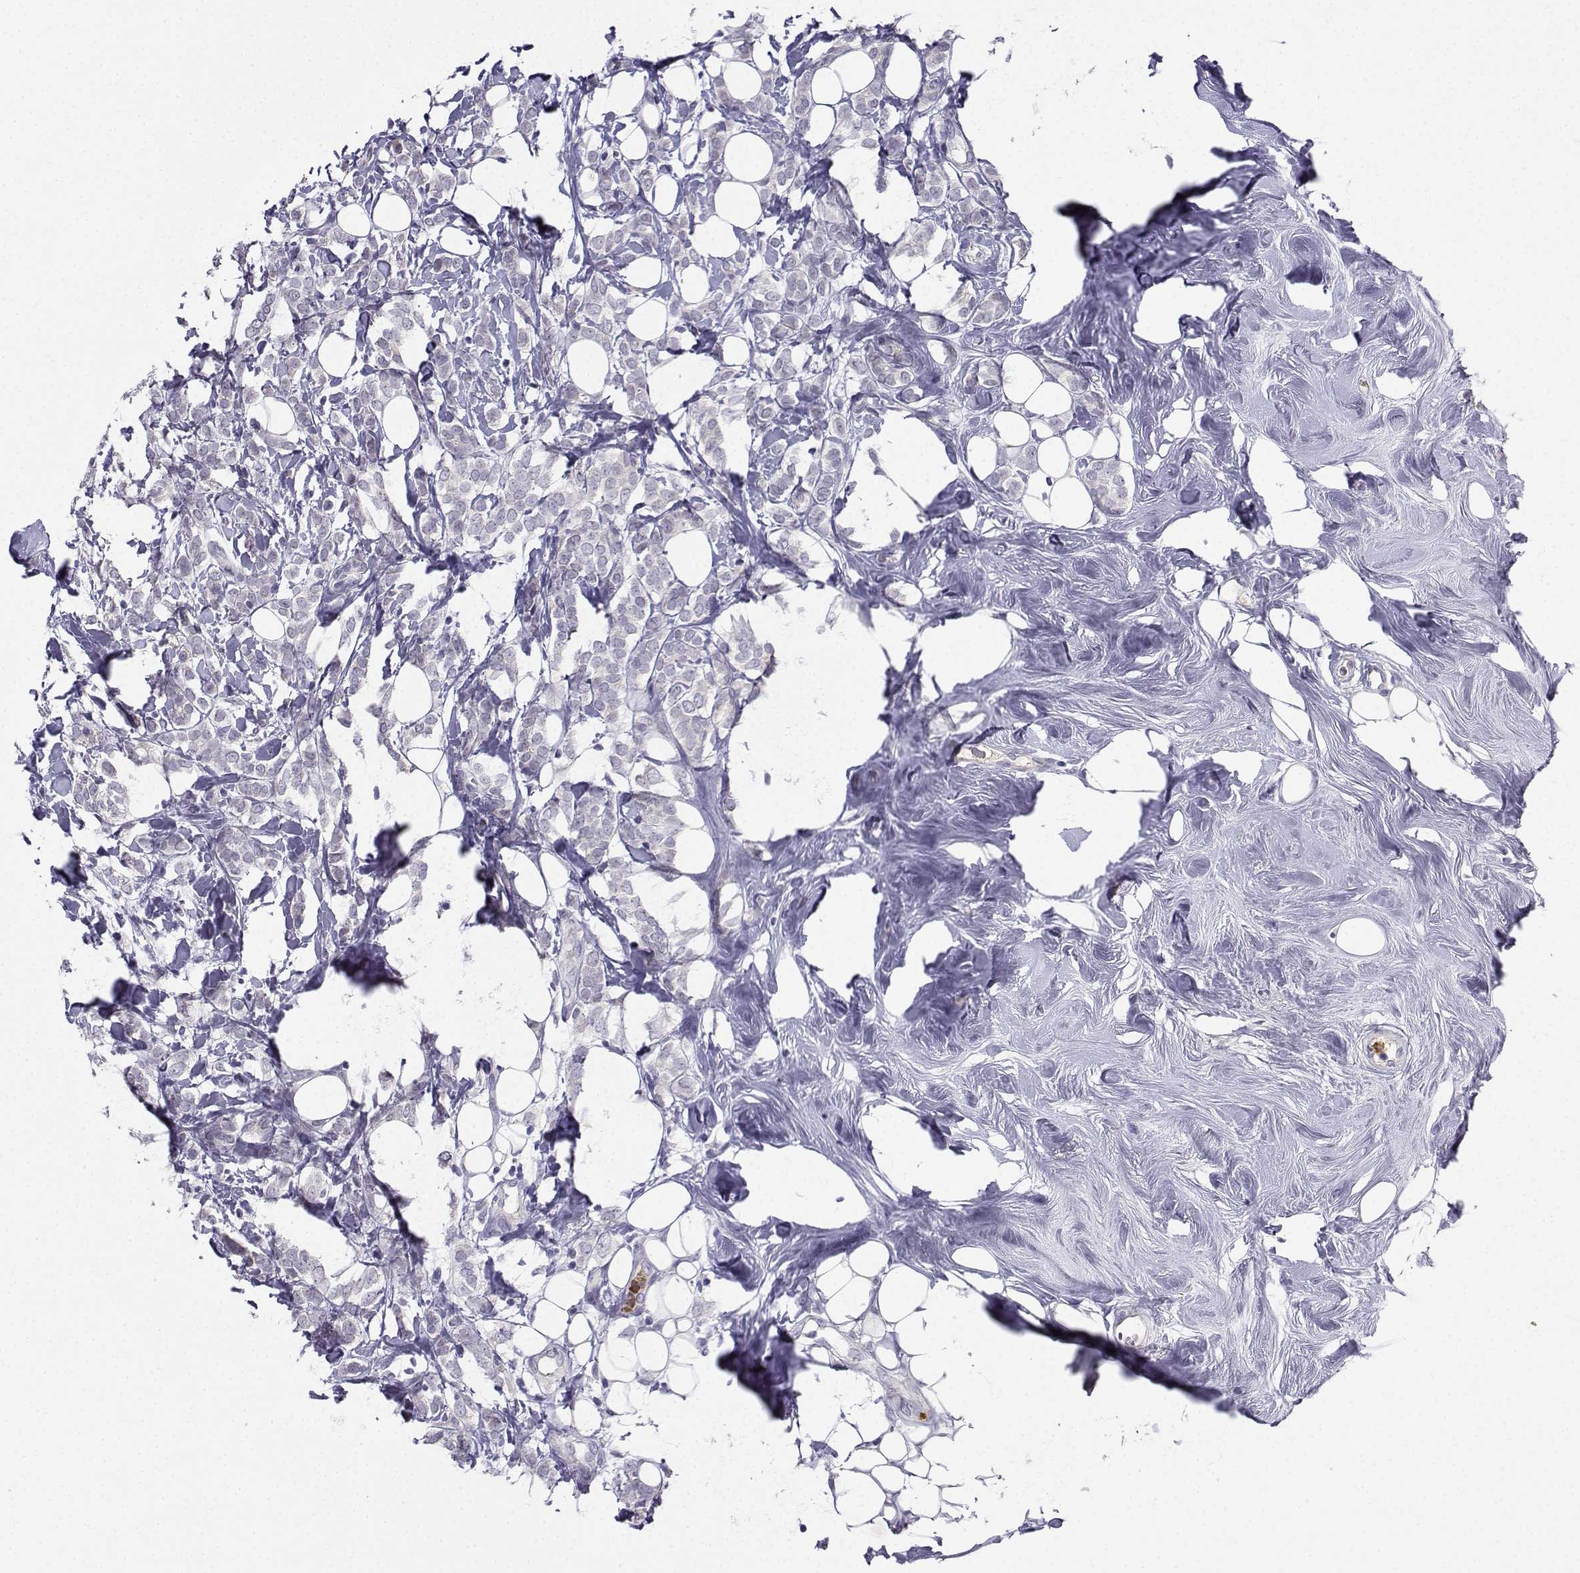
{"staining": {"intensity": "negative", "quantity": "none", "location": "none"}, "tissue": "breast cancer", "cell_type": "Tumor cells", "image_type": "cancer", "snomed": [{"axis": "morphology", "description": "Lobular carcinoma"}, {"axis": "topography", "description": "Breast"}], "caption": "Tumor cells show no significant protein expression in lobular carcinoma (breast).", "gene": "CALY", "patient": {"sex": "female", "age": 49}}